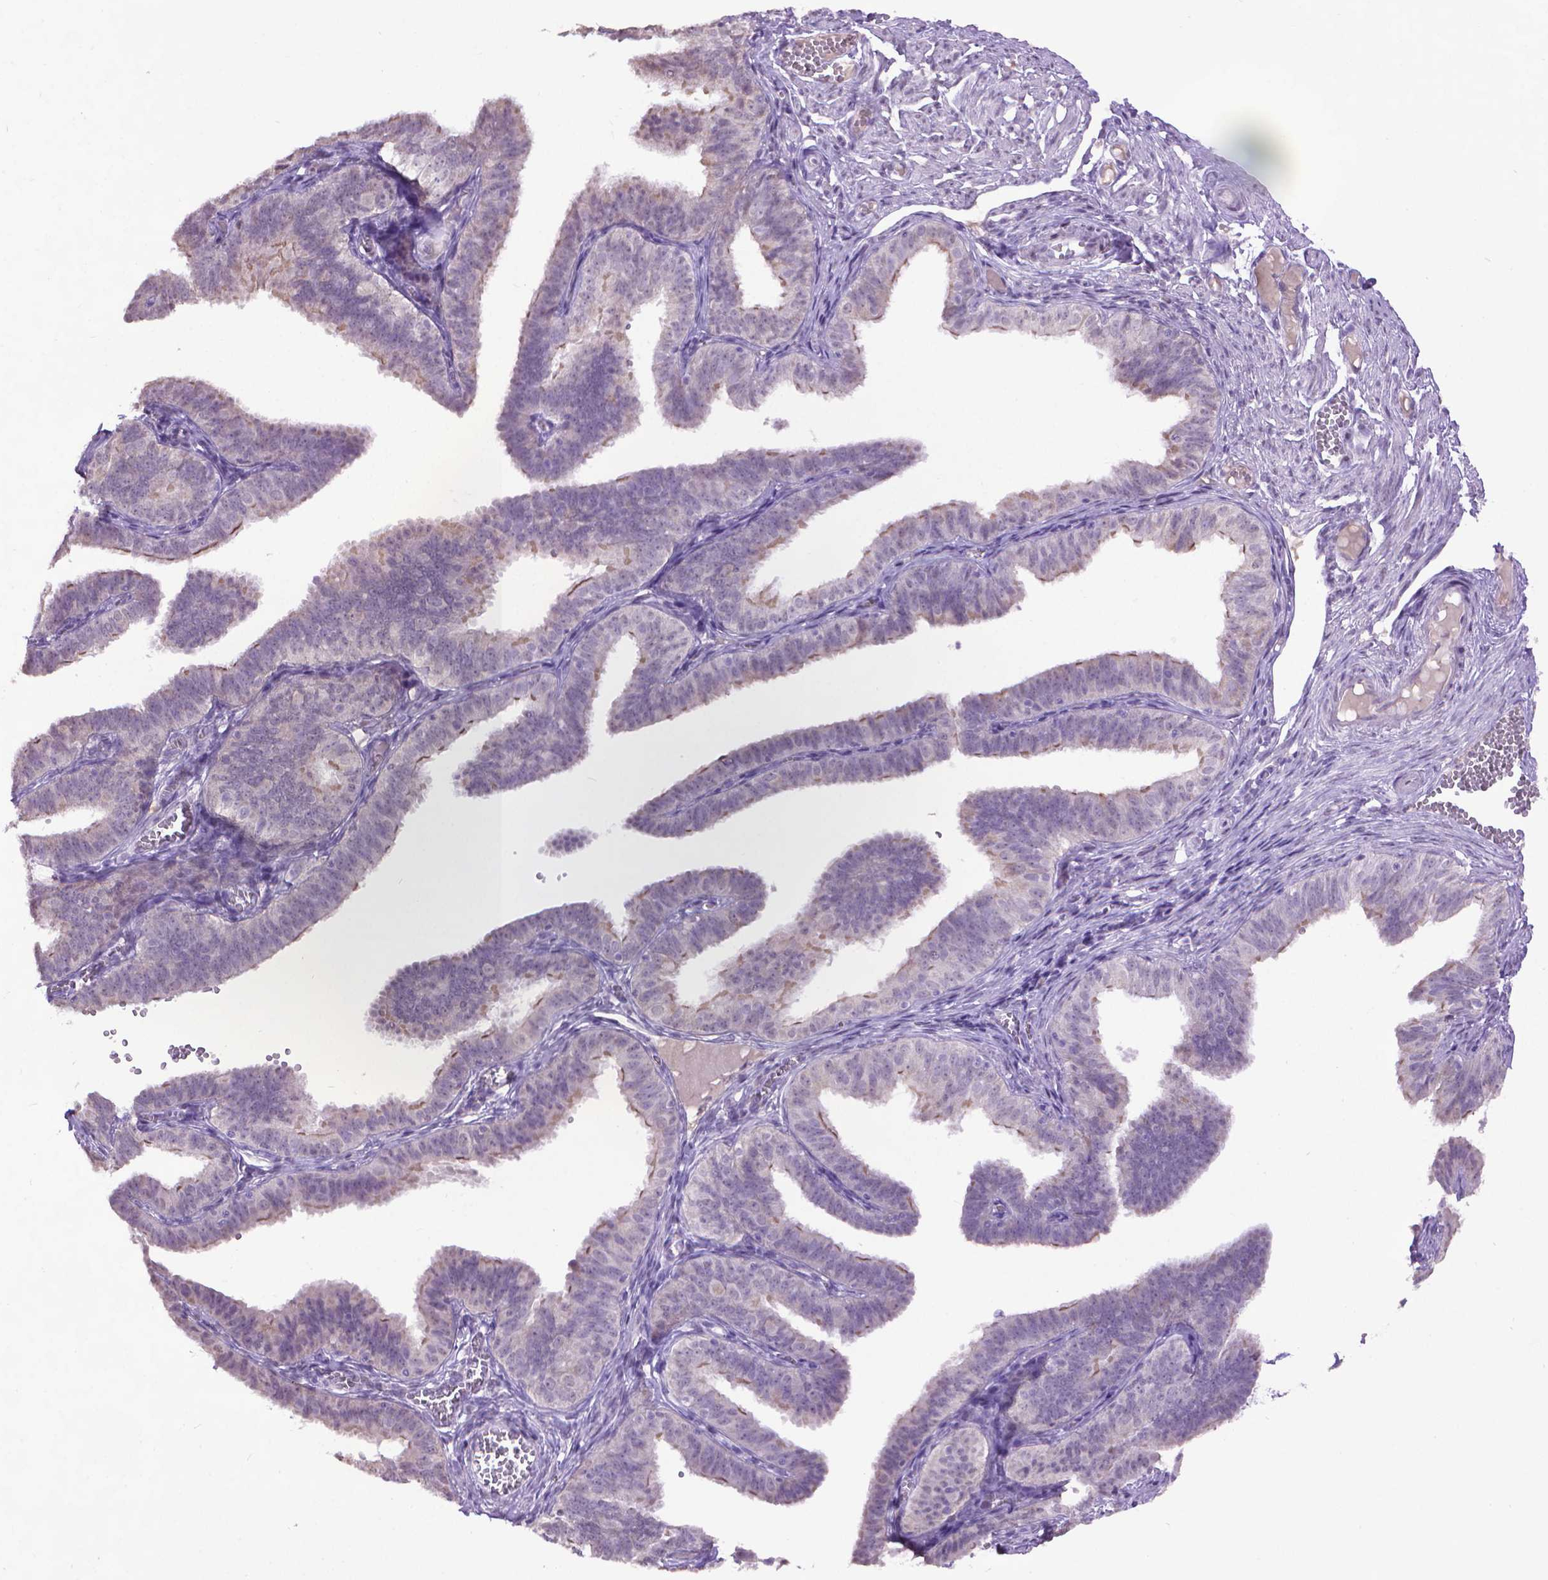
{"staining": {"intensity": "weak", "quantity": "<25%", "location": "cytoplasmic/membranous"}, "tissue": "fallopian tube", "cell_type": "Glandular cells", "image_type": "normal", "snomed": [{"axis": "morphology", "description": "Normal tissue, NOS"}, {"axis": "topography", "description": "Fallopian tube"}], "caption": "The micrograph demonstrates no significant staining in glandular cells of fallopian tube.", "gene": "KMO", "patient": {"sex": "female", "age": 25}}